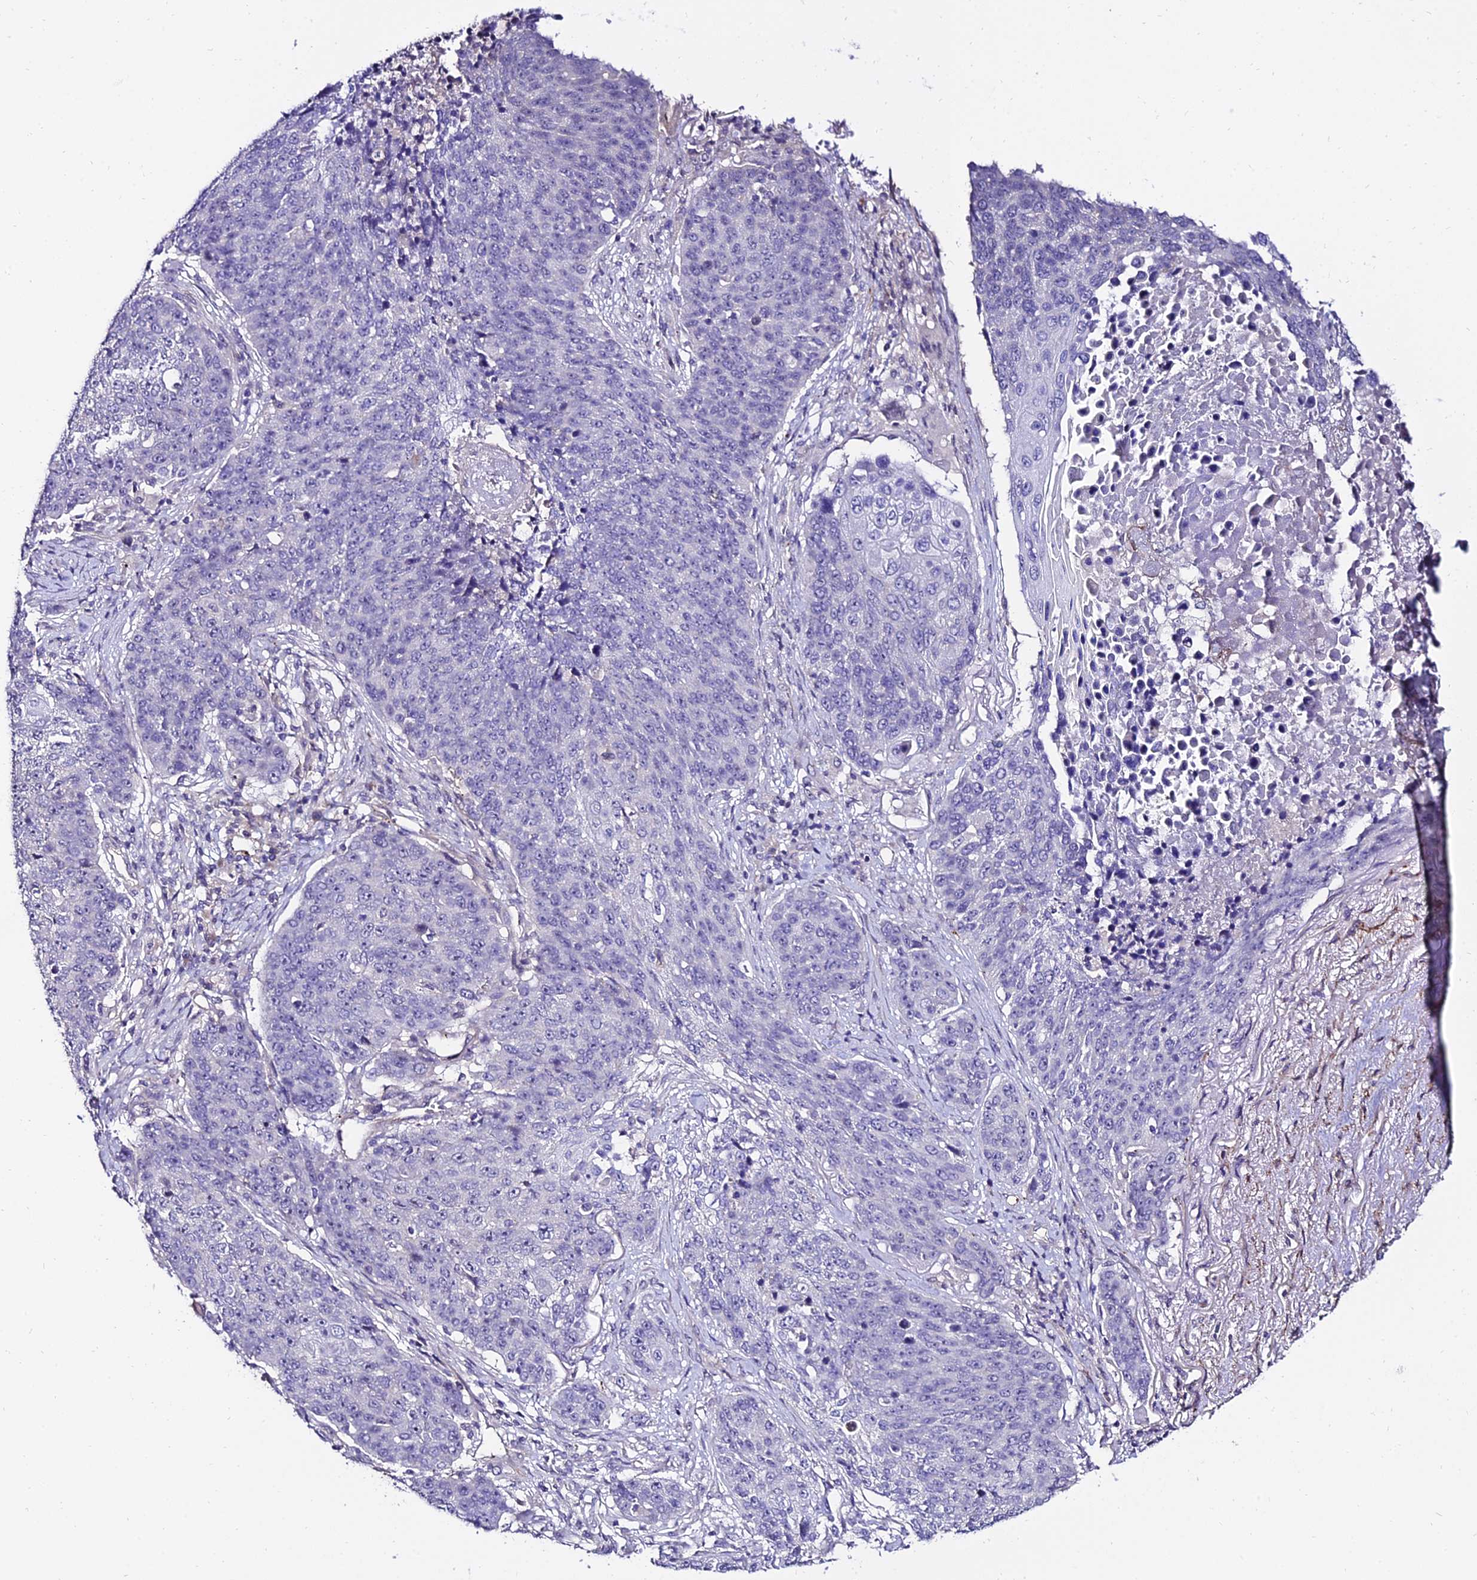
{"staining": {"intensity": "negative", "quantity": "none", "location": "none"}, "tissue": "lung cancer", "cell_type": "Tumor cells", "image_type": "cancer", "snomed": [{"axis": "morphology", "description": "Normal tissue, NOS"}, {"axis": "morphology", "description": "Squamous cell carcinoma, NOS"}, {"axis": "topography", "description": "Lymph node"}, {"axis": "topography", "description": "Lung"}], "caption": "A histopathology image of human lung cancer (squamous cell carcinoma) is negative for staining in tumor cells.", "gene": "ALDH3B2", "patient": {"sex": "male", "age": 66}}